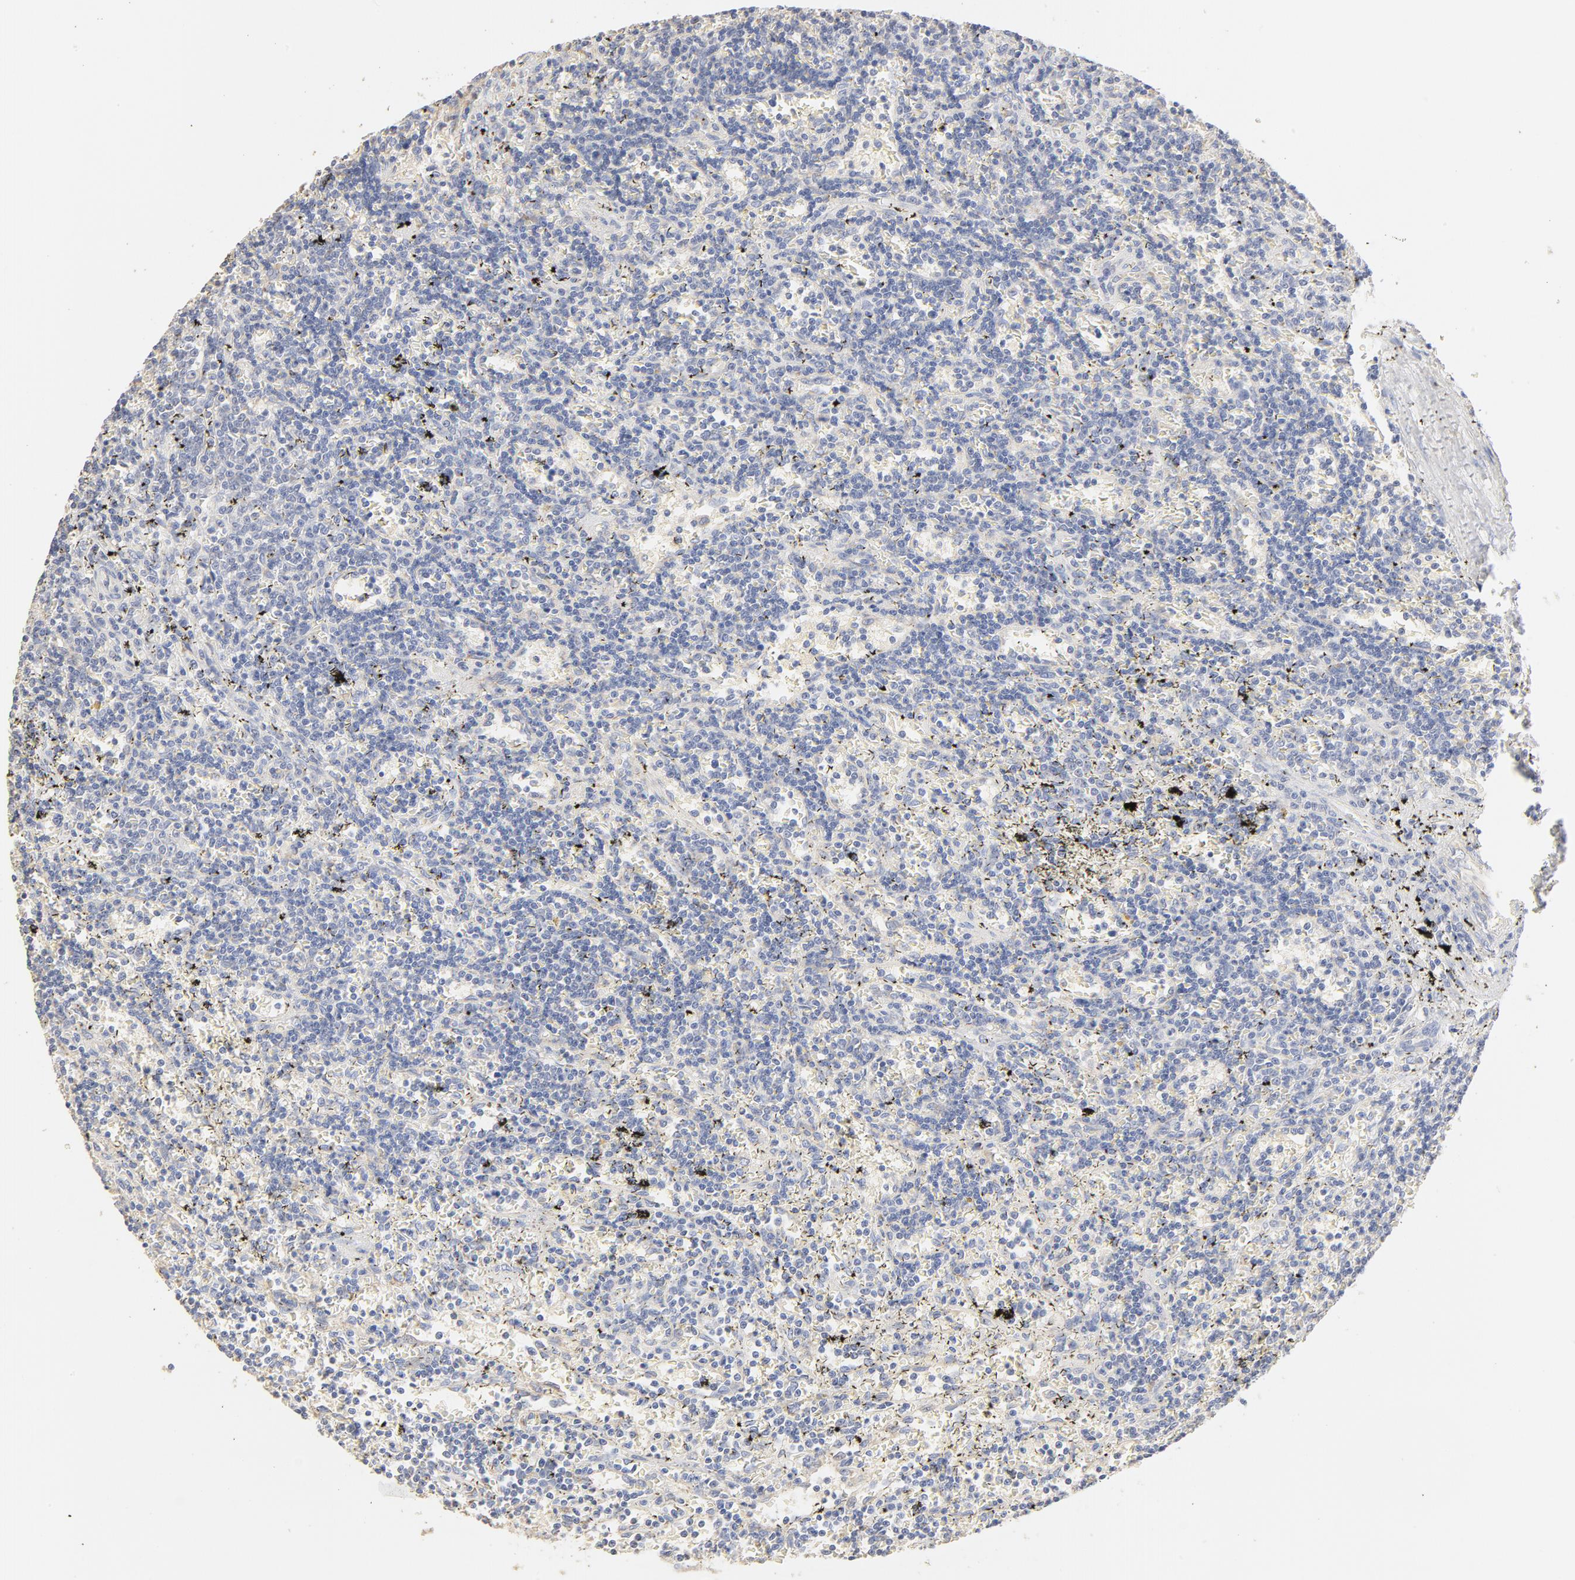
{"staining": {"intensity": "negative", "quantity": "none", "location": "none"}, "tissue": "lymphoma", "cell_type": "Tumor cells", "image_type": "cancer", "snomed": [{"axis": "morphology", "description": "Malignant lymphoma, non-Hodgkin's type, Low grade"}, {"axis": "topography", "description": "Spleen"}], "caption": "DAB (3,3'-diaminobenzidine) immunohistochemical staining of low-grade malignant lymphoma, non-Hodgkin's type exhibits no significant expression in tumor cells. (DAB immunohistochemistry visualized using brightfield microscopy, high magnification).", "gene": "FCGBP", "patient": {"sex": "male", "age": 60}}